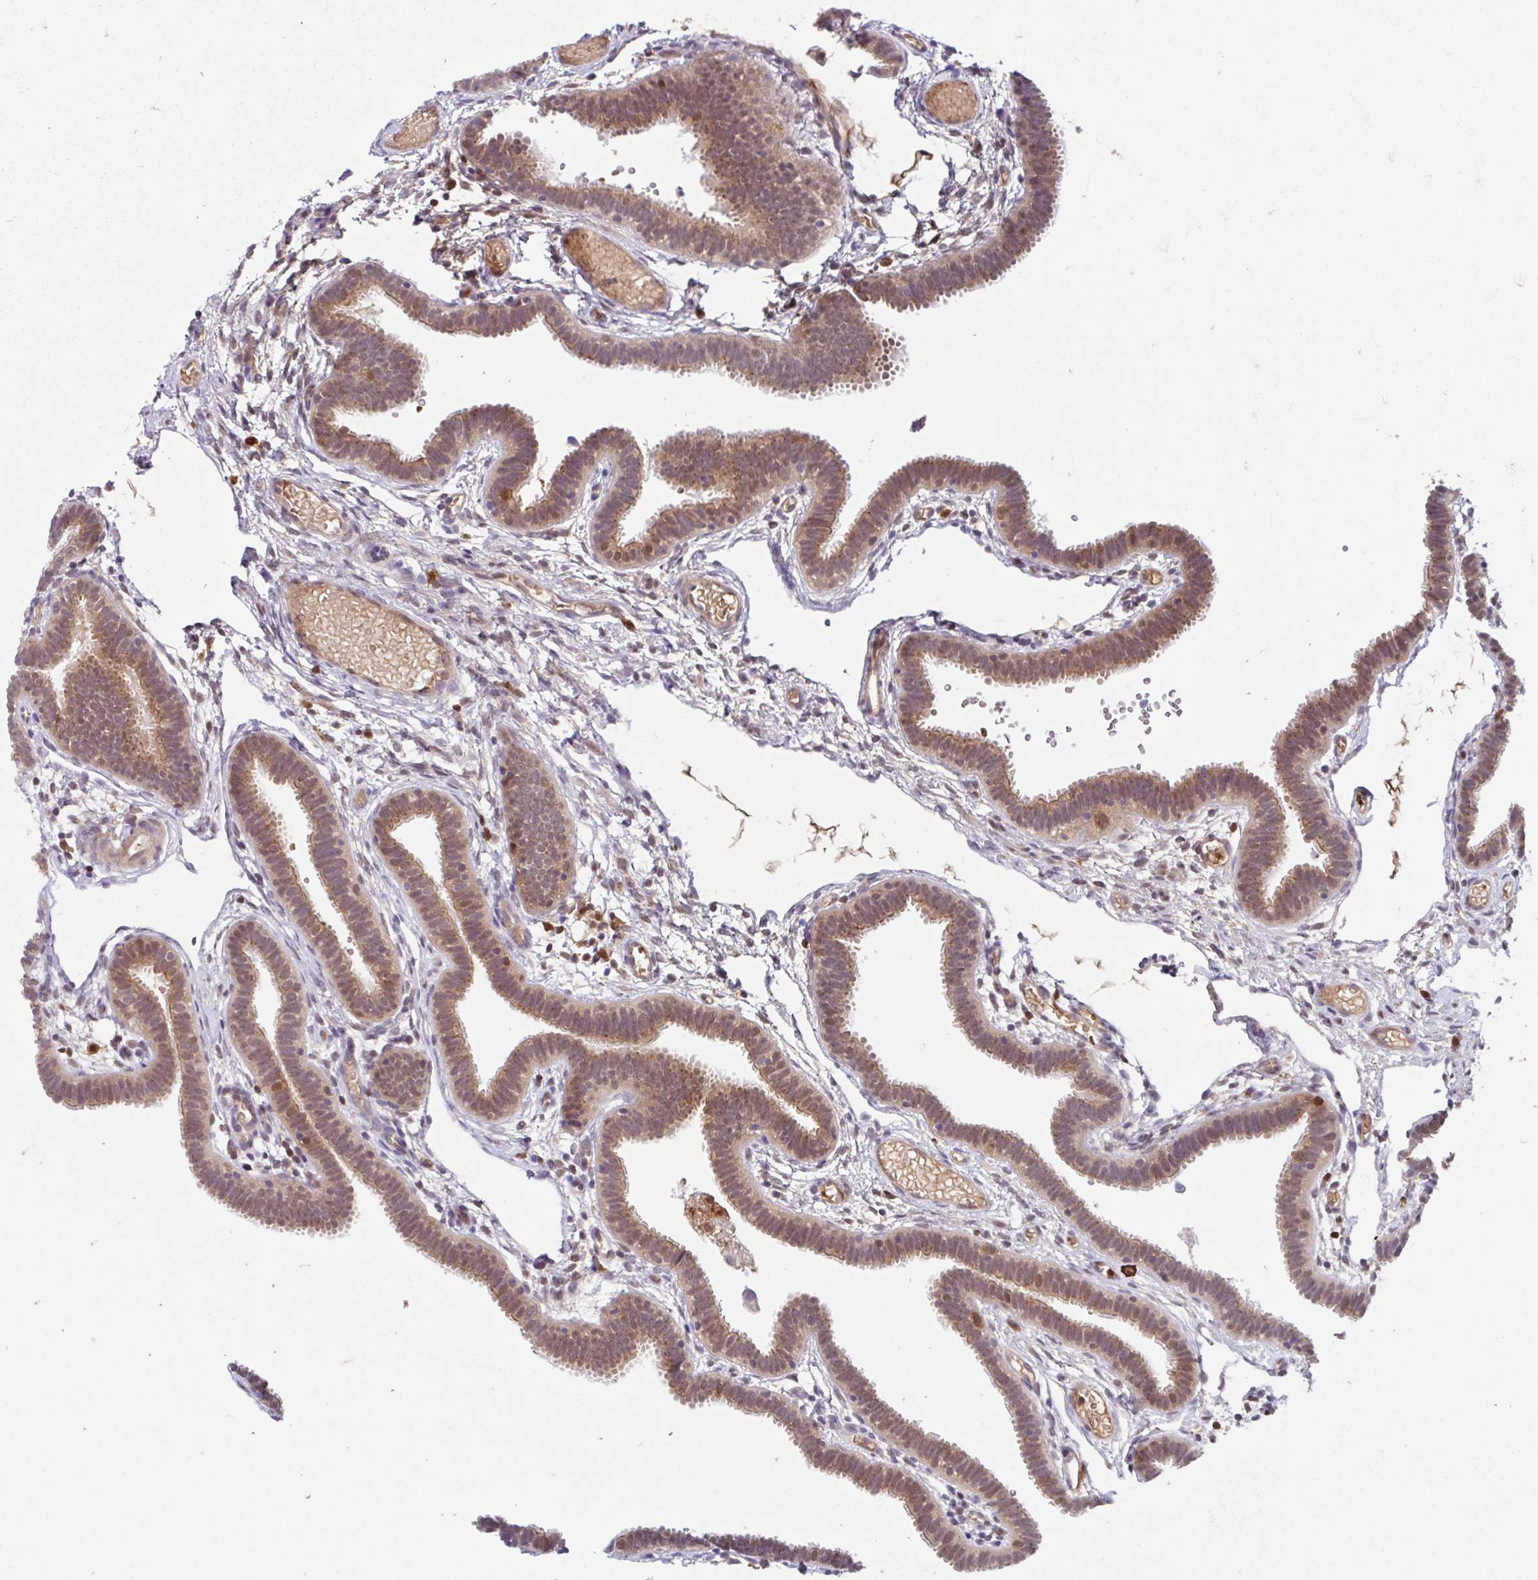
{"staining": {"intensity": "moderate", "quantity": ">75%", "location": "cytoplasmic/membranous"}, "tissue": "fallopian tube", "cell_type": "Glandular cells", "image_type": "normal", "snomed": [{"axis": "morphology", "description": "Normal tissue, NOS"}, {"axis": "topography", "description": "Fallopian tube"}], "caption": "This histopathology image demonstrates immunohistochemistry staining of benign fallopian tube, with medium moderate cytoplasmic/membranous positivity in approximately >75% of glandular cells.", "gene": "BLVRA", "patient": {"sex": "female", "age": 37}}